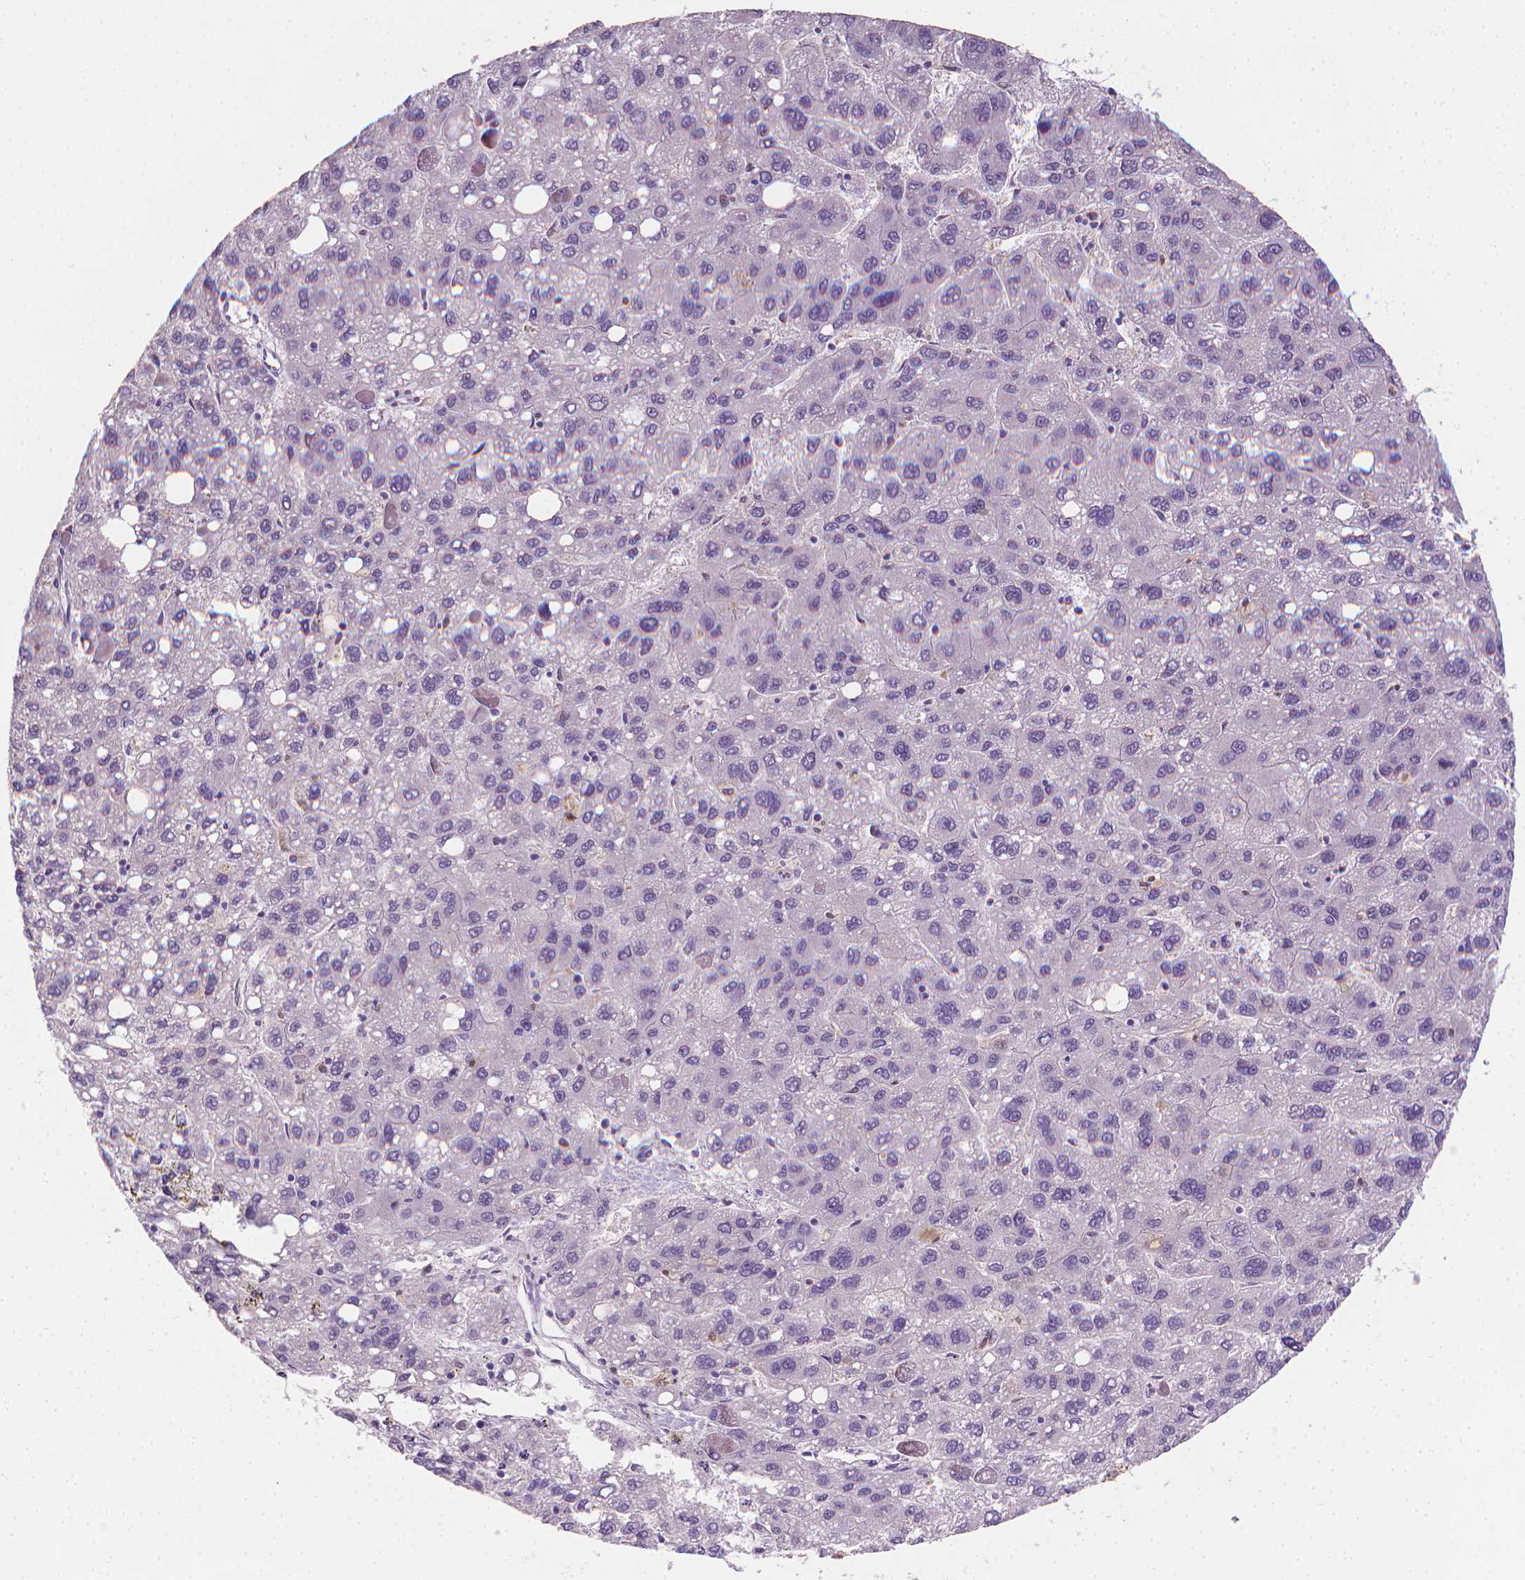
{"staining": {"intensity": "negative", "quantity": "none", "location": "none"}, "tissue": "liver cancer", "cell_type": "Tumor cells", "image_type": "cancer", "snomed": [{"axis": "morphology", "description": "Carcinoma, Hepatocellular, NOS"}, {"axis": "topography", "description": "Liver"}], "caption": "DAB (3,3'-diaminobenzidine) immunohistochemical staining of liver hepatocellular carcinoma displays no significant staining in tumor cells.", "gene": "TNFAIP2", "patient": {"sex": "female", "age": 82}}